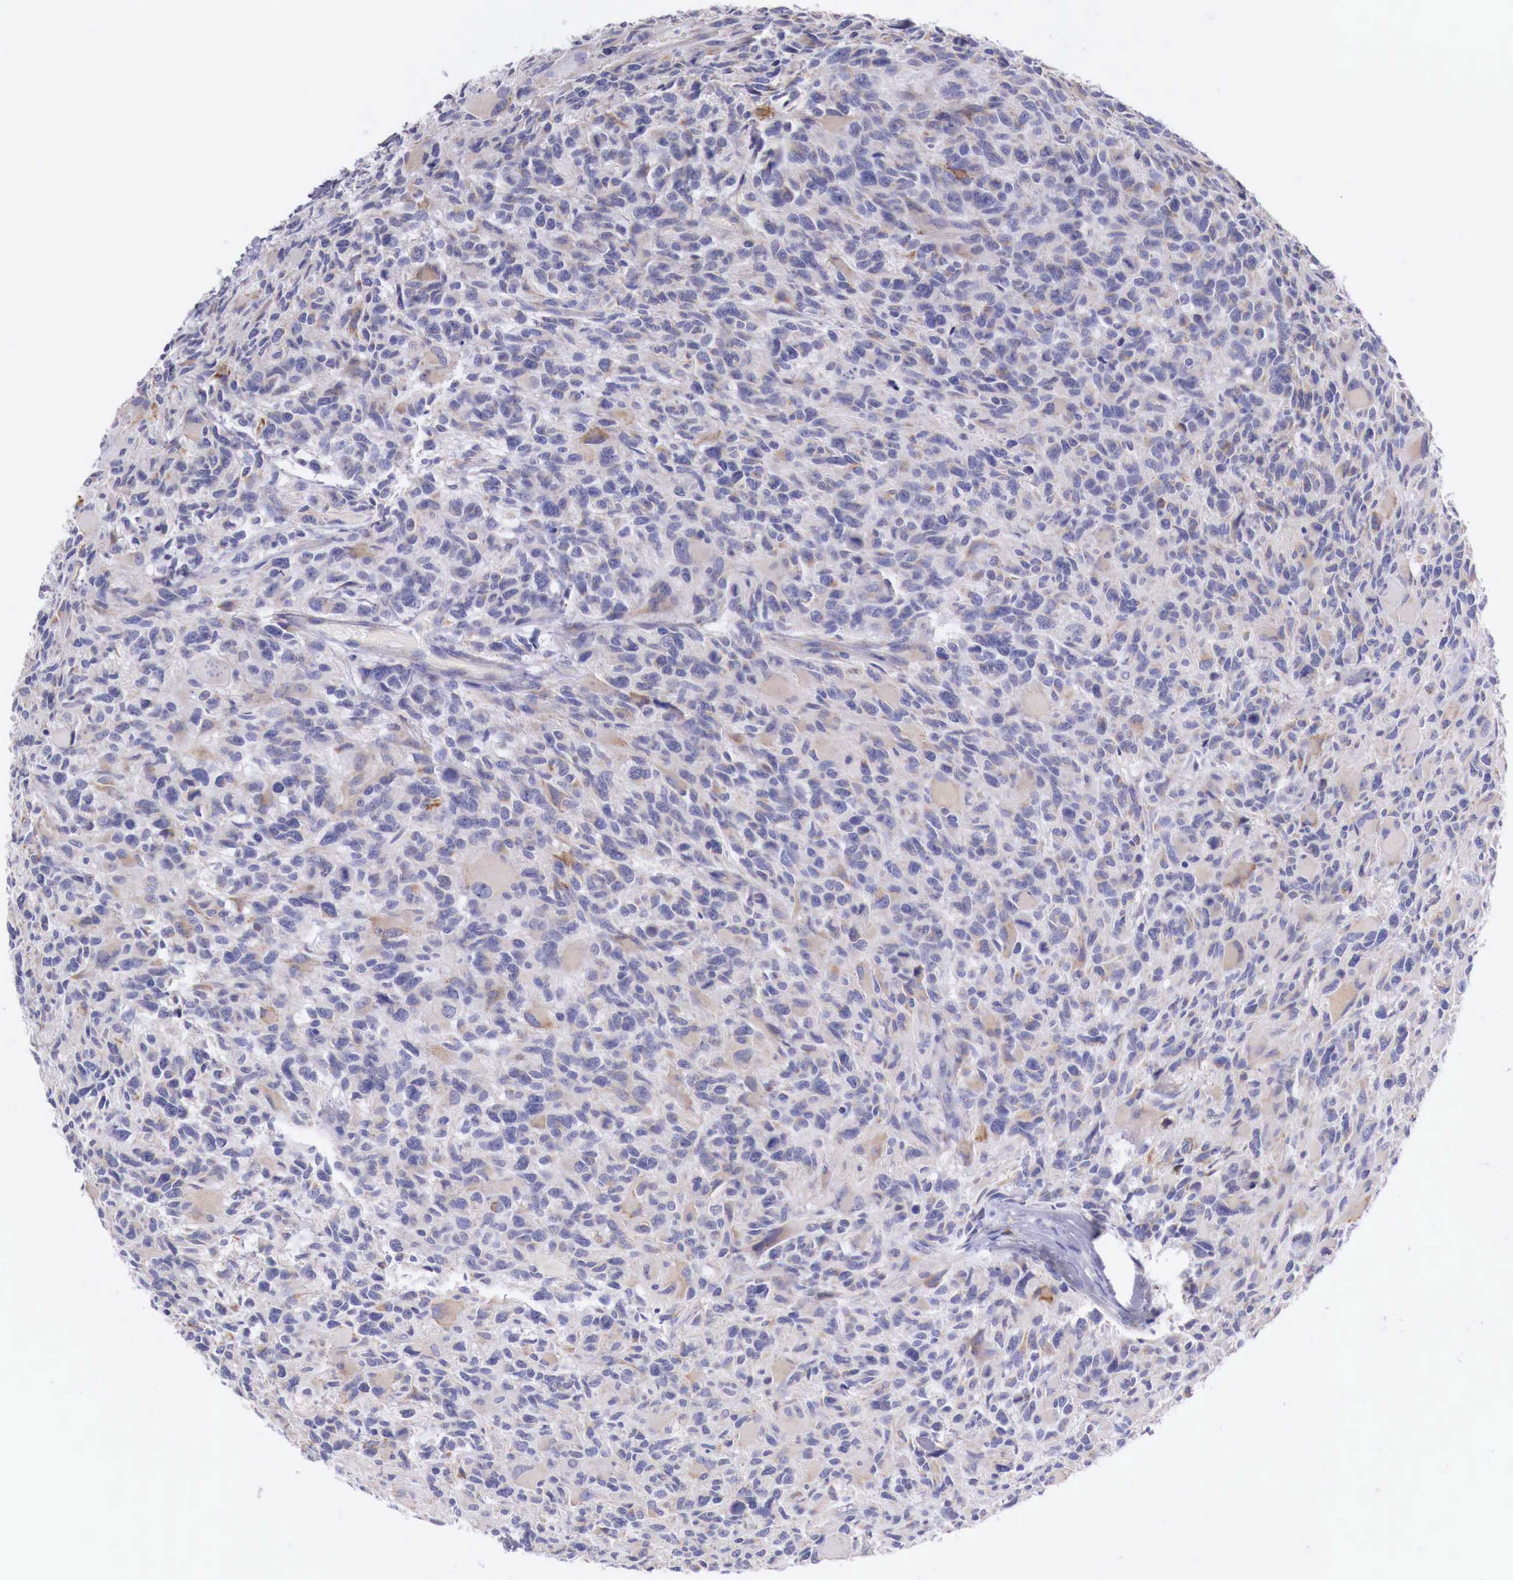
{"staining": {"intensity": "weak", "quantity": "25%-75%", "location": "cytoplasmic/membranous"}, "tissue": "glioma", "cell_type": "Tumor cells", "image_type": "cancer", "snomed": [{"axis": "morphology", "description": "Glioma, malignant, High grade"}, {"axis": "topography", "description": "Brain"}], "caption": "Immunohistochemistry (IHC) staining of glioma, which shows low levels of weak cytoplasmic/membranous expression in approximately 25%-75% of tumor cells indicating weak cytoplasmic/membranous protein staining. The staining was performed using DAB (brown) for protein detection and nuclei were counterstained in hematoxylin (blue).", "gene": "NREP", "patient": {"sex": "male", "age": 69}}